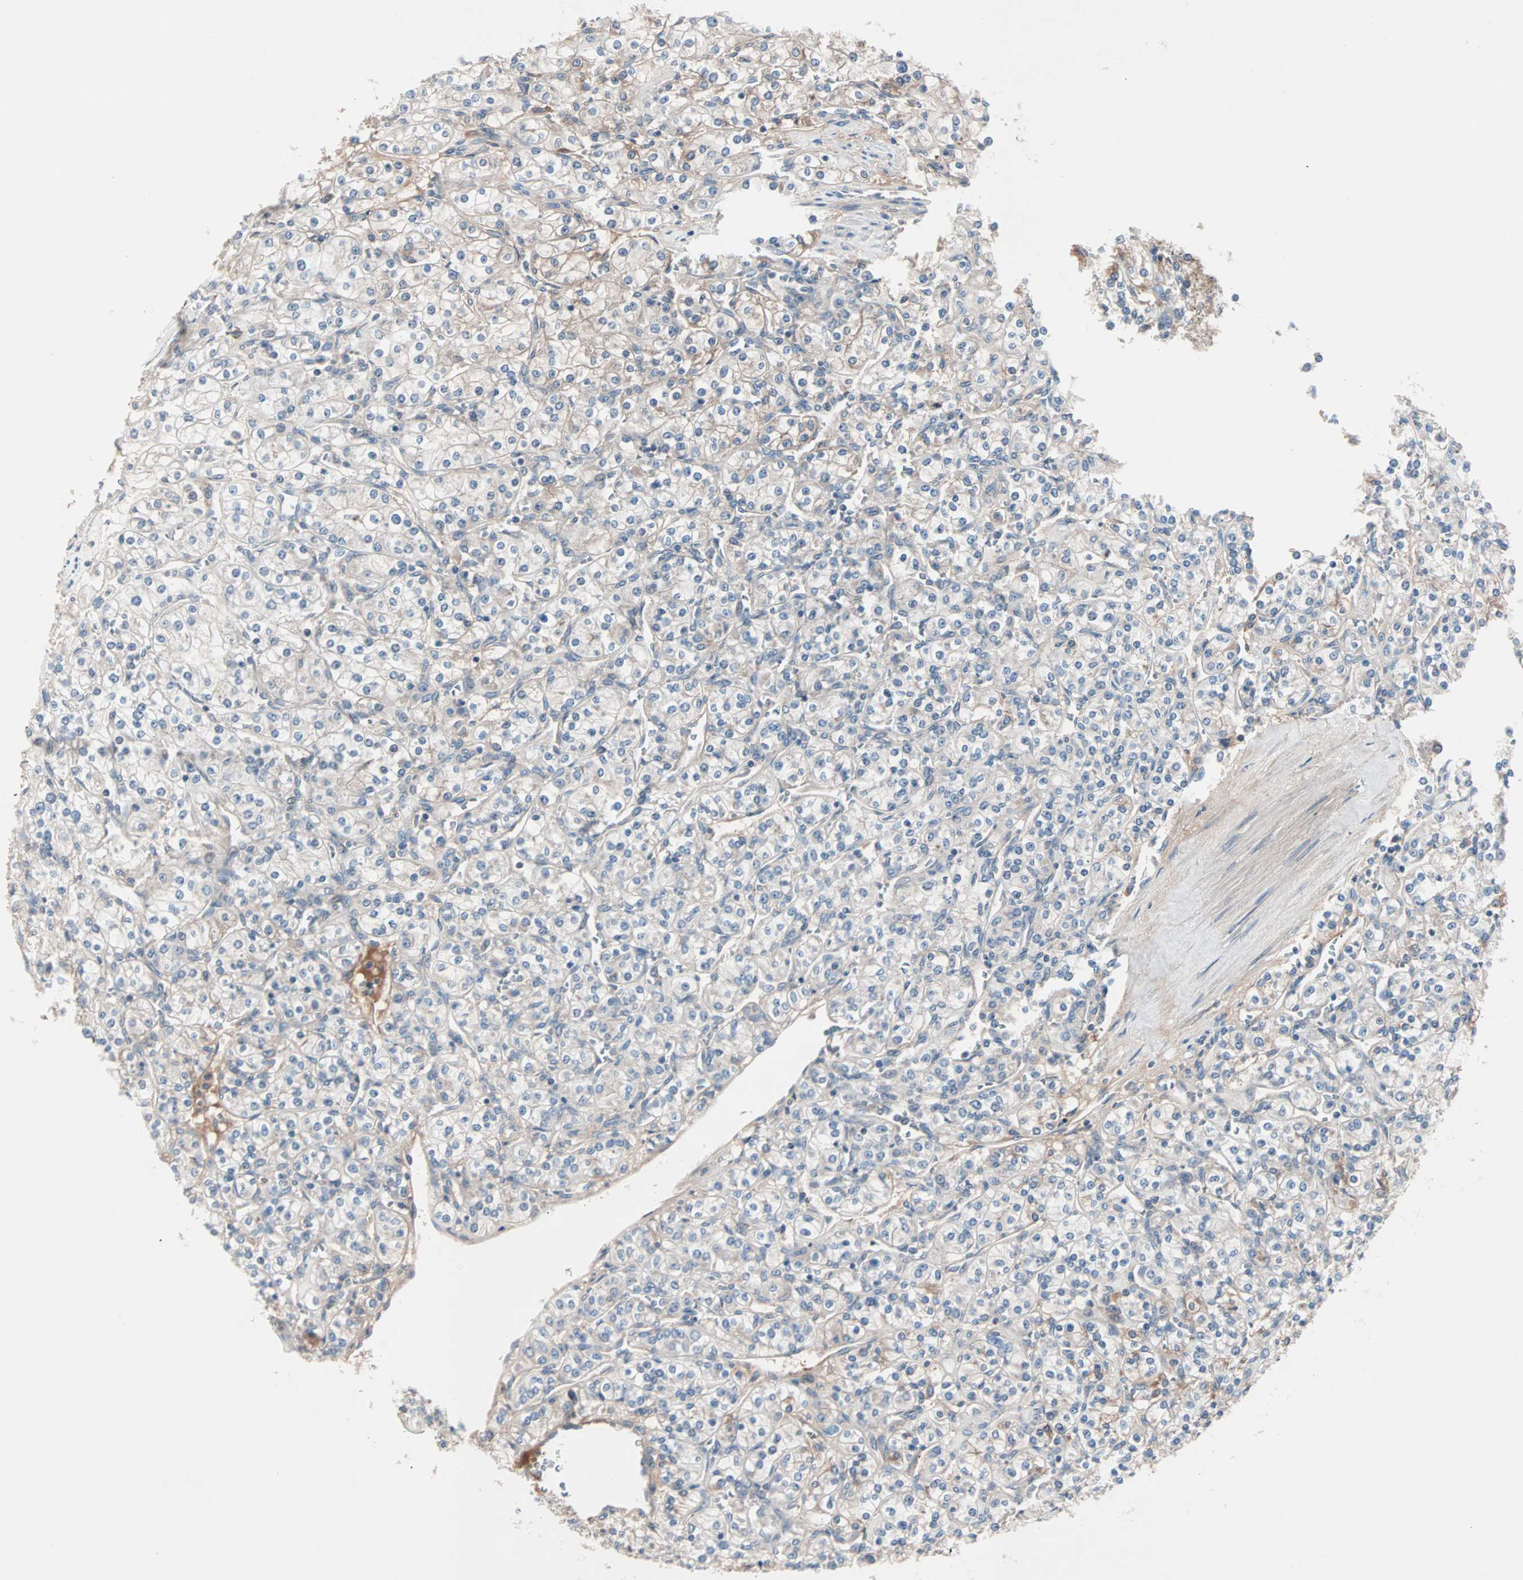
{"staining": {"intensity": "weak", "quantity": "<25%", "location": "cytoplasmic/membranous"}, "tissue": "renal cancer", "cell_type": "Tumor cells", "image_type": "cancer", "snomed": [{"axis": "morphology", "description": "Adenocarcinoma, NOS"}, {"axis": "topography", "description": "Kidney"}], "caption": "IHC histopathology image of neoplastic tissue: human adenocarcinoma (renal) stained with DAB reveals no significant protein expression in tumor cells.", "gene": "CAD", "patient": {"sex": "male", "age": 77}}